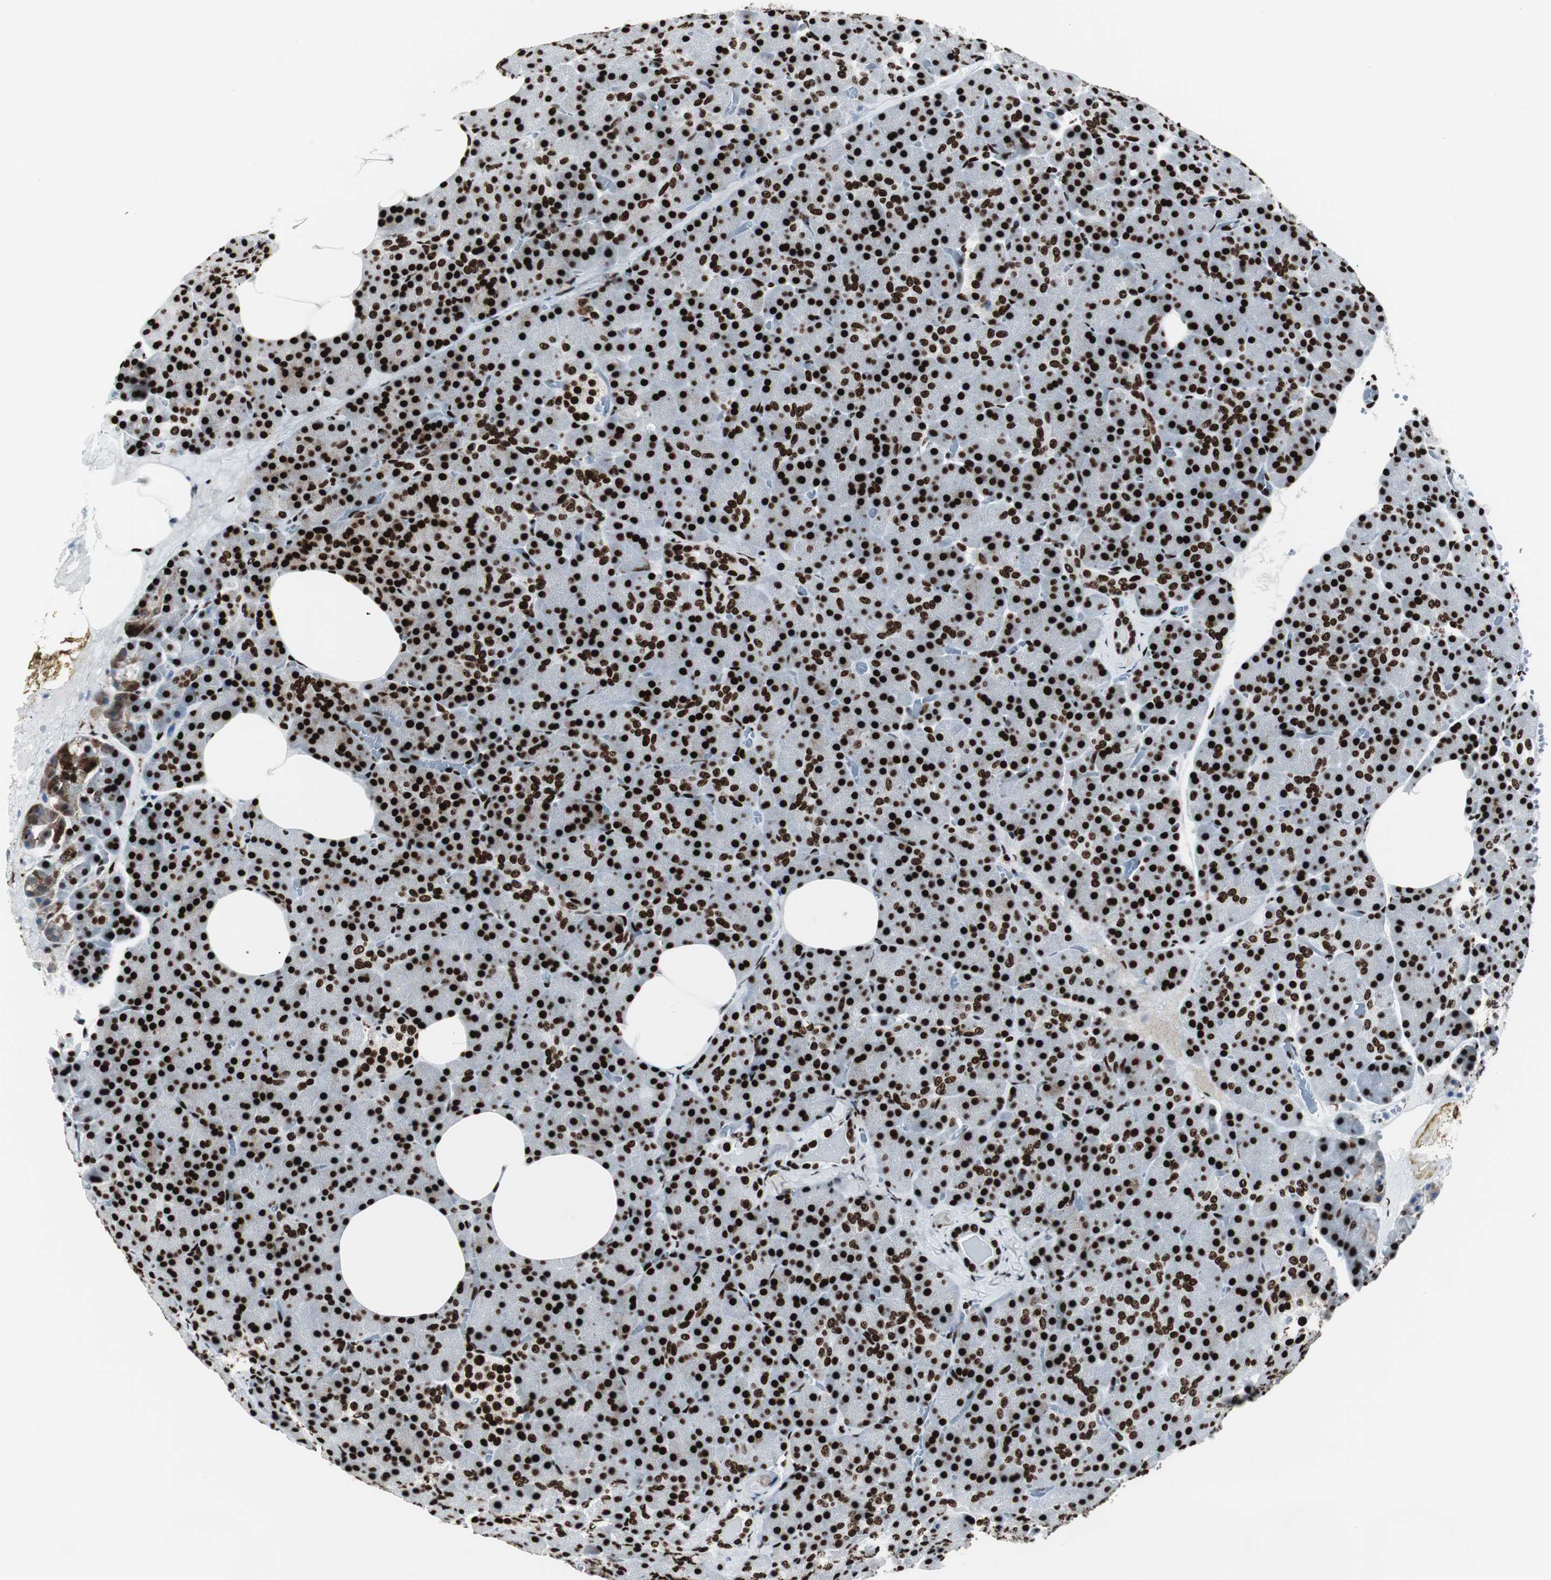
{"staining": {"intensity": "strong", "quantity": ">75%", "location": "nuclear"}, "tissue": "pancreas", "cell_type": "Exocrine glandular cells", "image_type": "normal", "snomed": [{"axis": "morphology", "description": "Normal tissue, NOS"}, {"axis": "topography", "description": "Pancreas"}], "caption": "Immunohistochemistry of normal pancreas demonstrates high levels of strong nuclear staining in approximately >75% of exocrine glandular cells.", "gene": "NCL", "patient": {"sex": "female", "age": 35}}